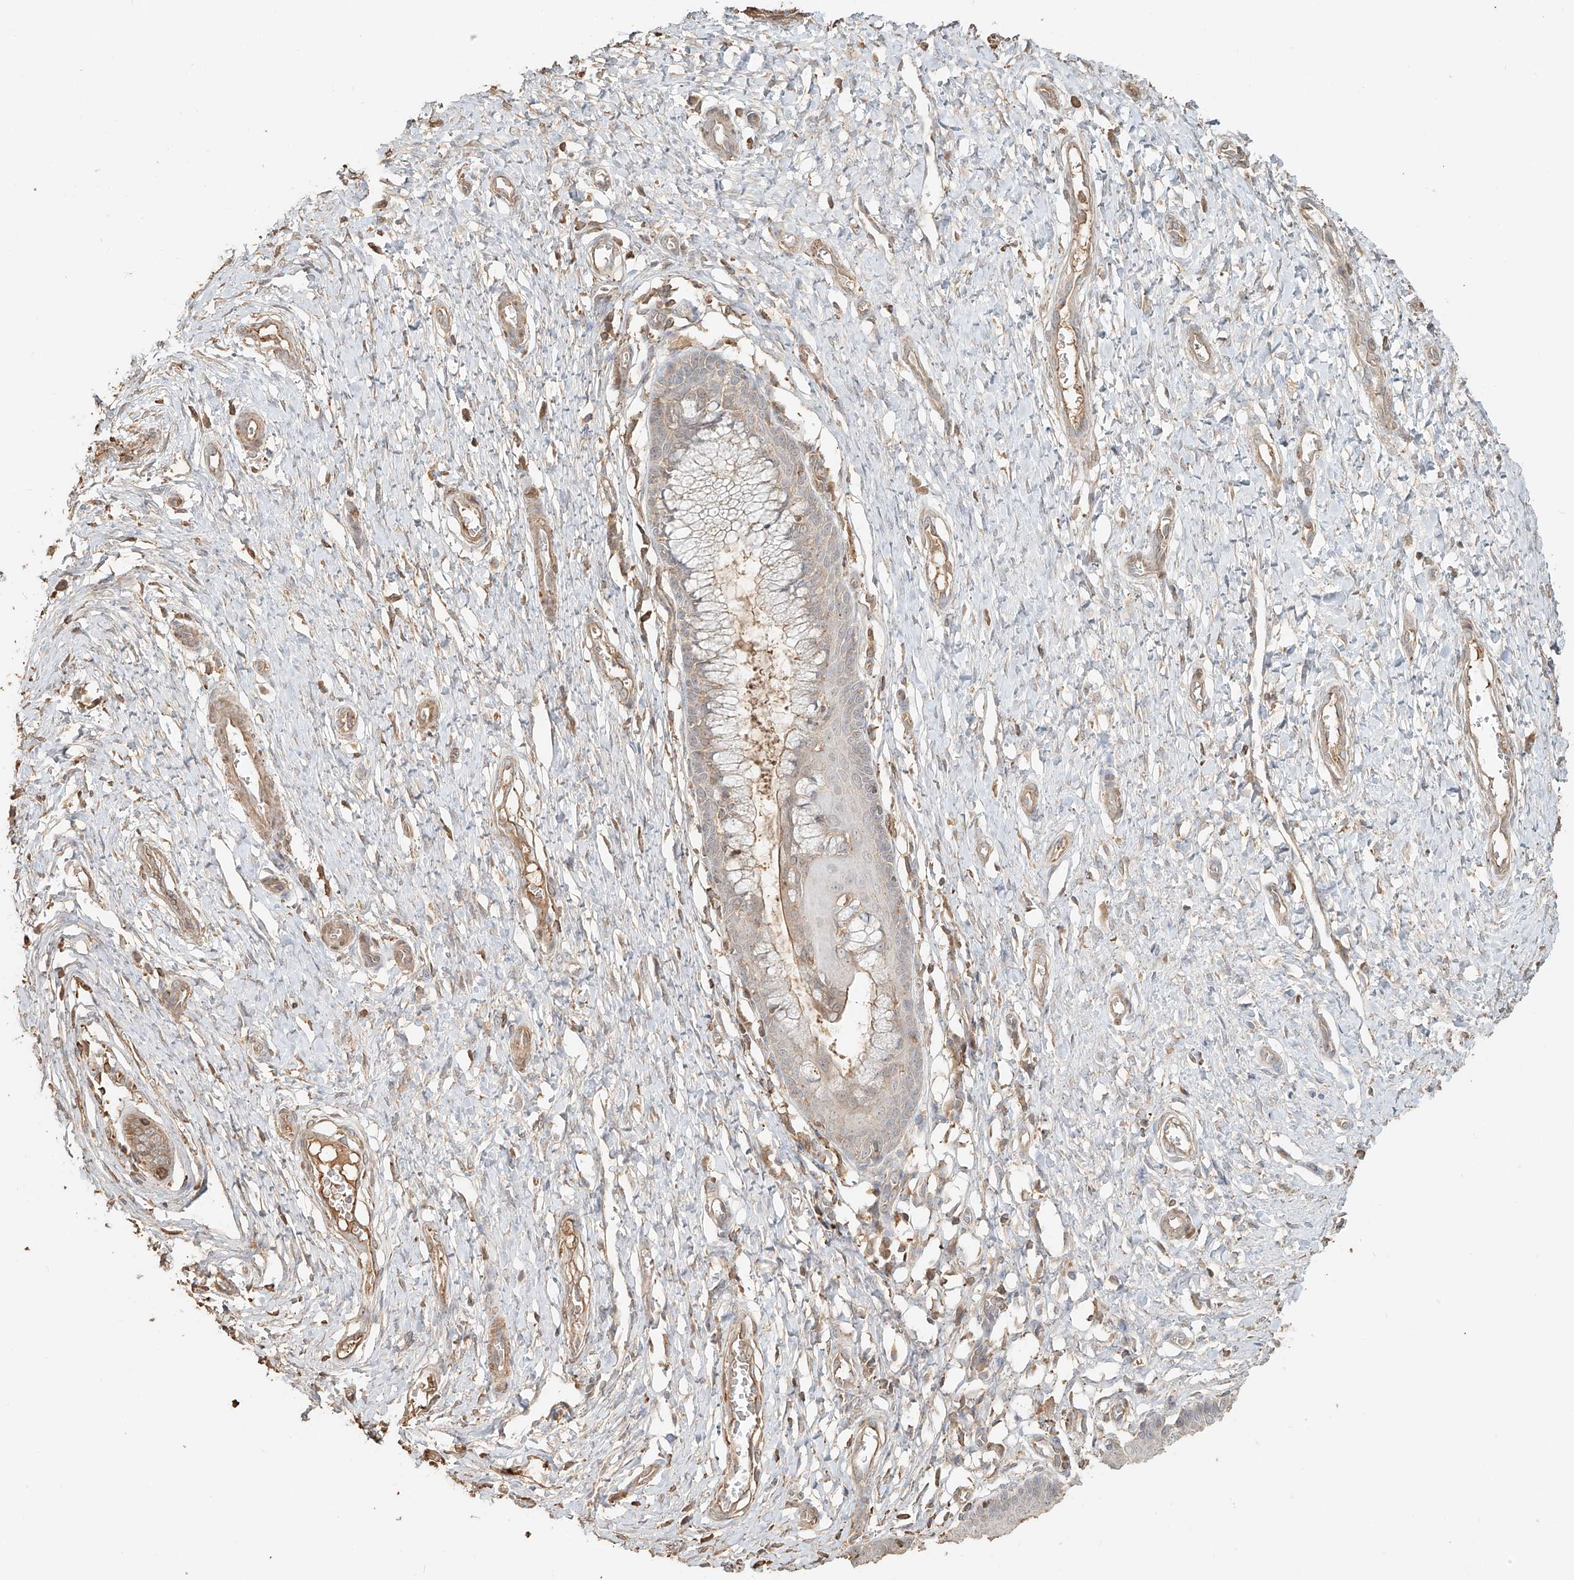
{"staining": {"intensity": "negative", "quantity": "none", "location": "none"}, "tissue": "cervix", "cell_type": "Glandular cells", "image_type": "normal", "snomed": [{"axis": "morphology", "description": "Normal tissue, NOS"}, {"axis": "topography", "description": "Cervix"}], "caption": "DAB (3,3'-diaminobenzidine) immunohistochemical staining of benign human cervix displays no significant expression in glandular cells. The staining is performed using DAB brown chromogen with nuclei counter-stained in using hematoxylin.", "gene": "NPHS1", "patient": {"sex": "female", "age": 55}}